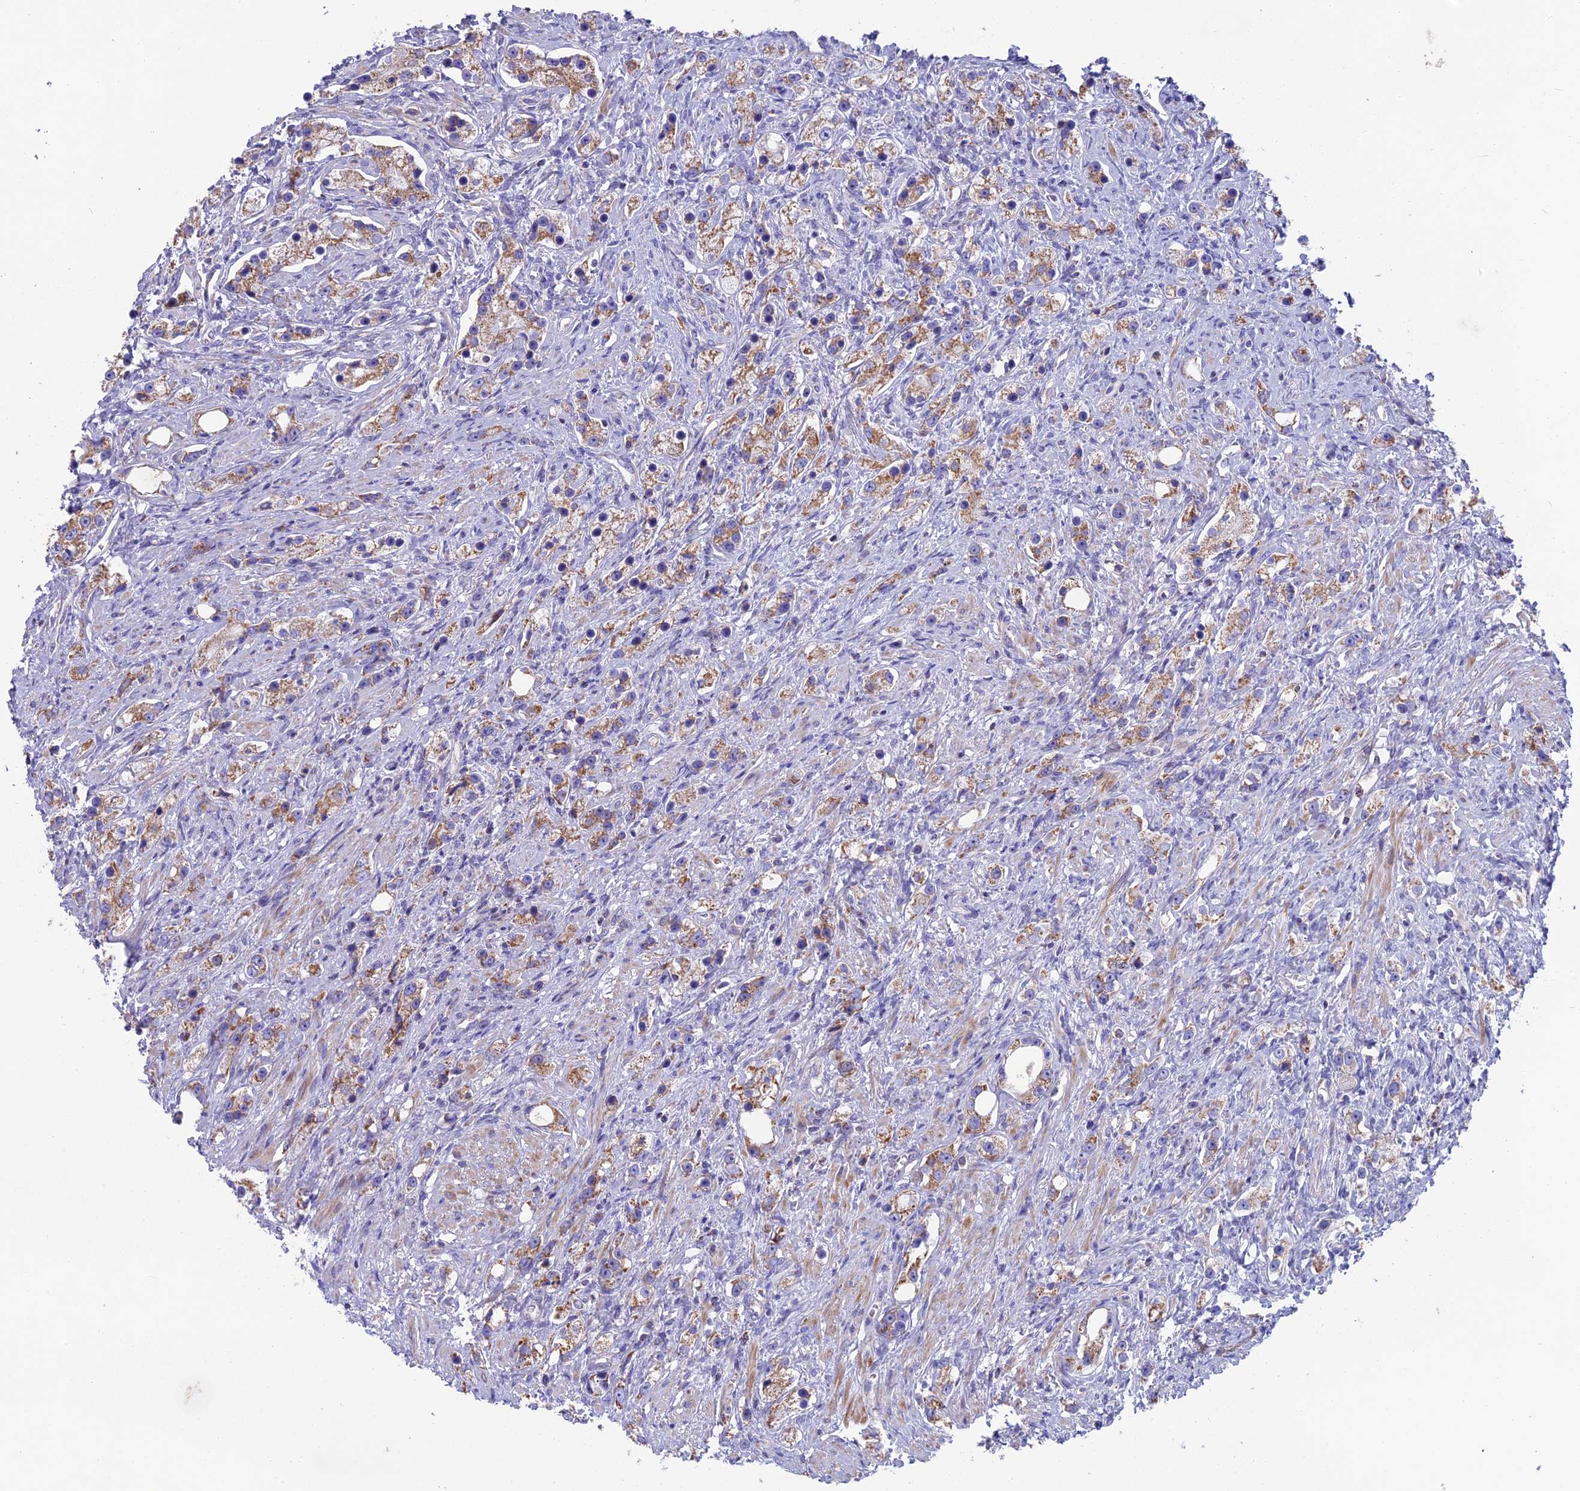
{"staining": {"intensity": "moderate", "quantity": ">75%", "location": "cytoplasmic/membranous"}, "tissue": "prostate cancer", "cell_type": "Tumor cells", "image_type": "cancer", "snomed": [{"axis": "morphology", "description": "Adenocarcinoma, High grade"}, {"axis": "topography", "description": "Prostate"}], "caption": "Protein staining displays moderate cytoplasmic/membranous positivity in about >75% of tumor cells in prostate cancer.", "gene": "CS", "patient": {"sex": "male", "age": 63}}